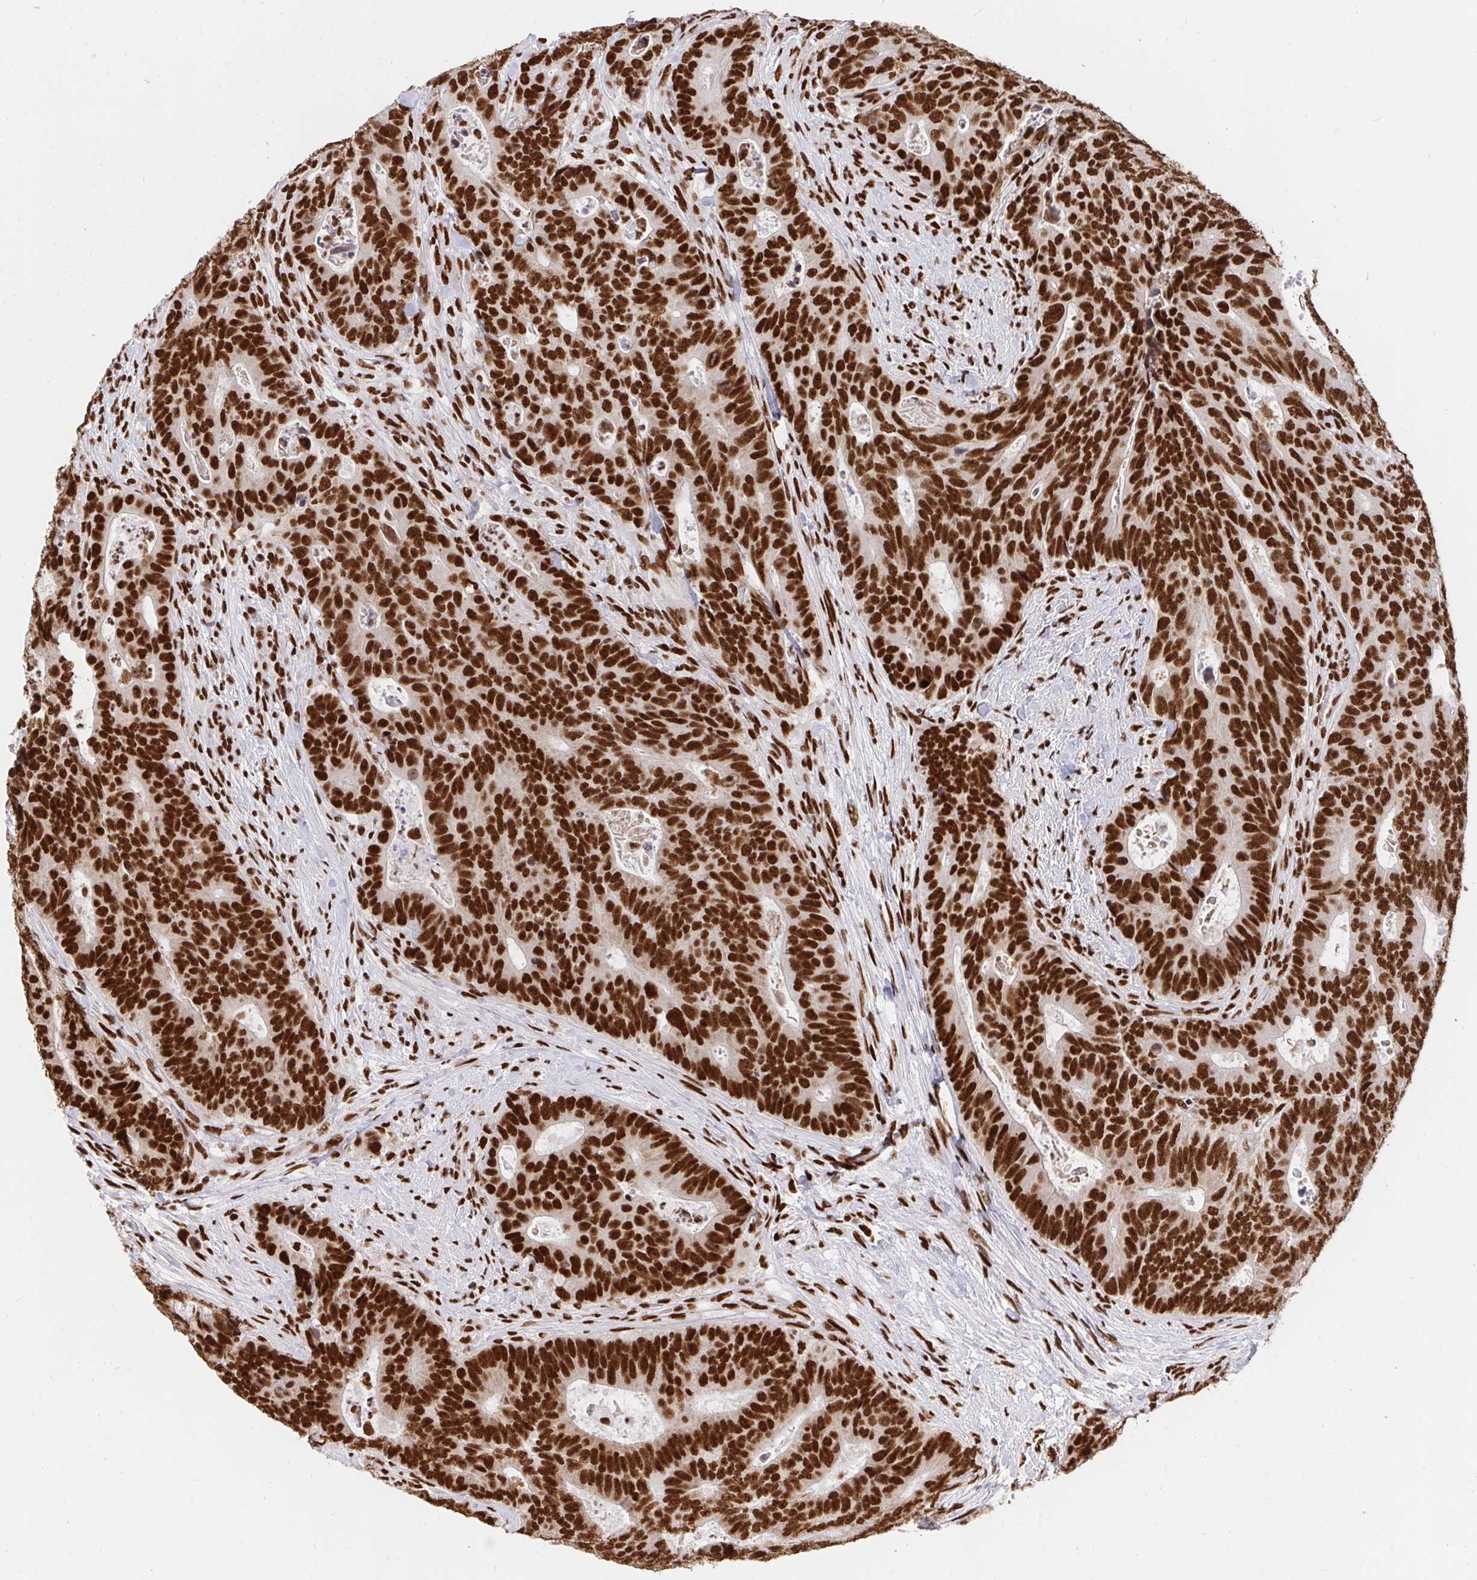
{"staining": {"intensity": "strong", "quantity": ">75%", "location": "nuclear"}, "tissue": "colorectal cancer", "cell_type": "Tumor cells", "image_type": "cancer", "snomed": [{"axis": "morphology", "description": "Adenocarcinoma, NOS"}, {"axis": "topography", "description": "Colon"}], "caption": "The immunohistochemical stain highlights strong nuclear staining in tumor cells of adenocarcinoma (colorectal) tissue. (Stains: DAB in brown, nuclei in blue, Microscopy: brightfield microscopy at high magnification).", "gene": "HNRNPL", "patient": {"sex": "female", "age": 48}}